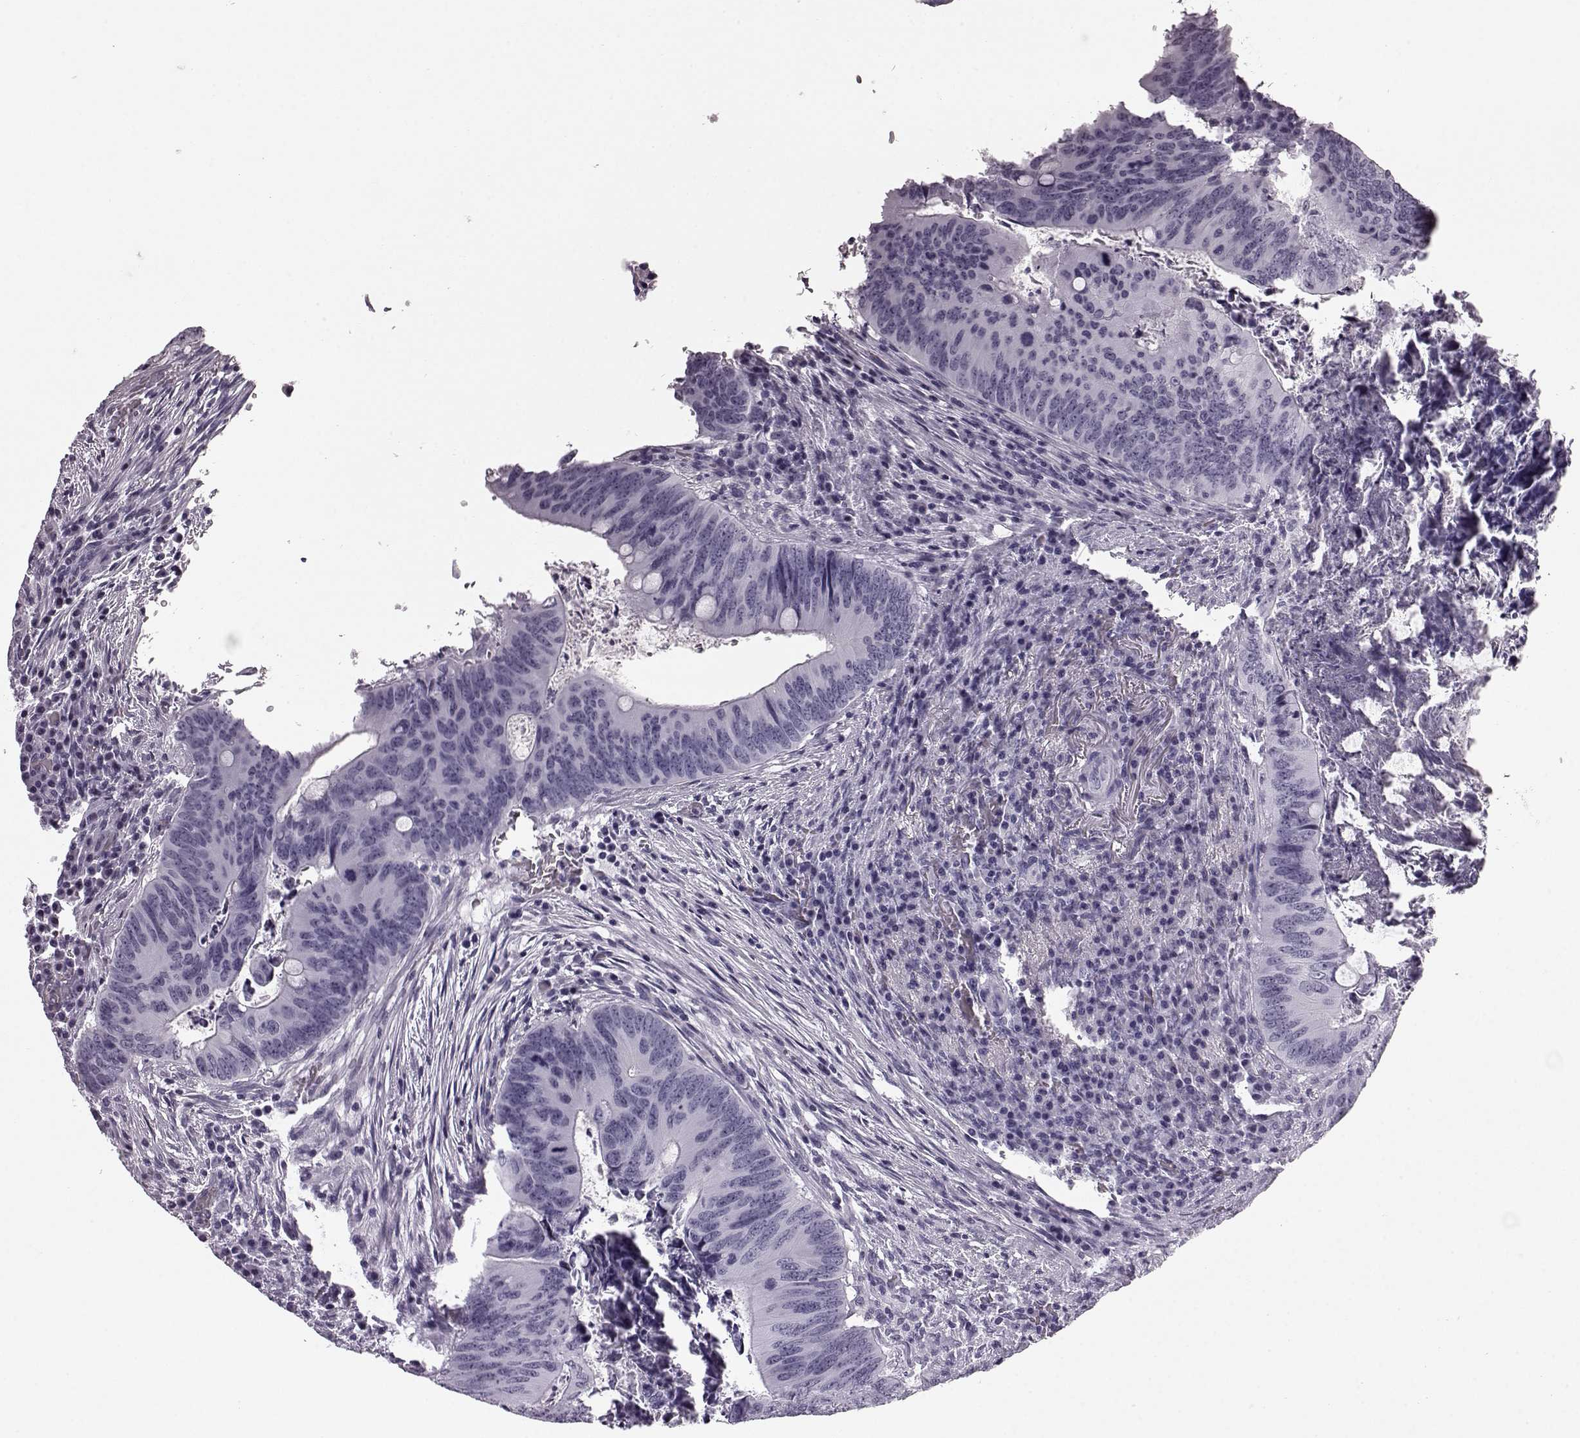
{"staining": {"intensity": "negative", "quantity": "none", "location": "none"}, "tissue": "colorectal cancer", "cell_type": "Tumor cells", "image_type": "cancer", "snomed": [{"axis": "morphology", "description": "Adenocarcinoma, NOS"}, {"axis": "topography", "description": "Colon"}], "caption": "A high-resolution photomicrograph shows immunohistochemistry staining of colorectal cancer (adenocarcinoma), which demonstrates no significant expression in tumor cells.", "gene": "AIPL1", "patient": {"sex": "female", "age": 74}}